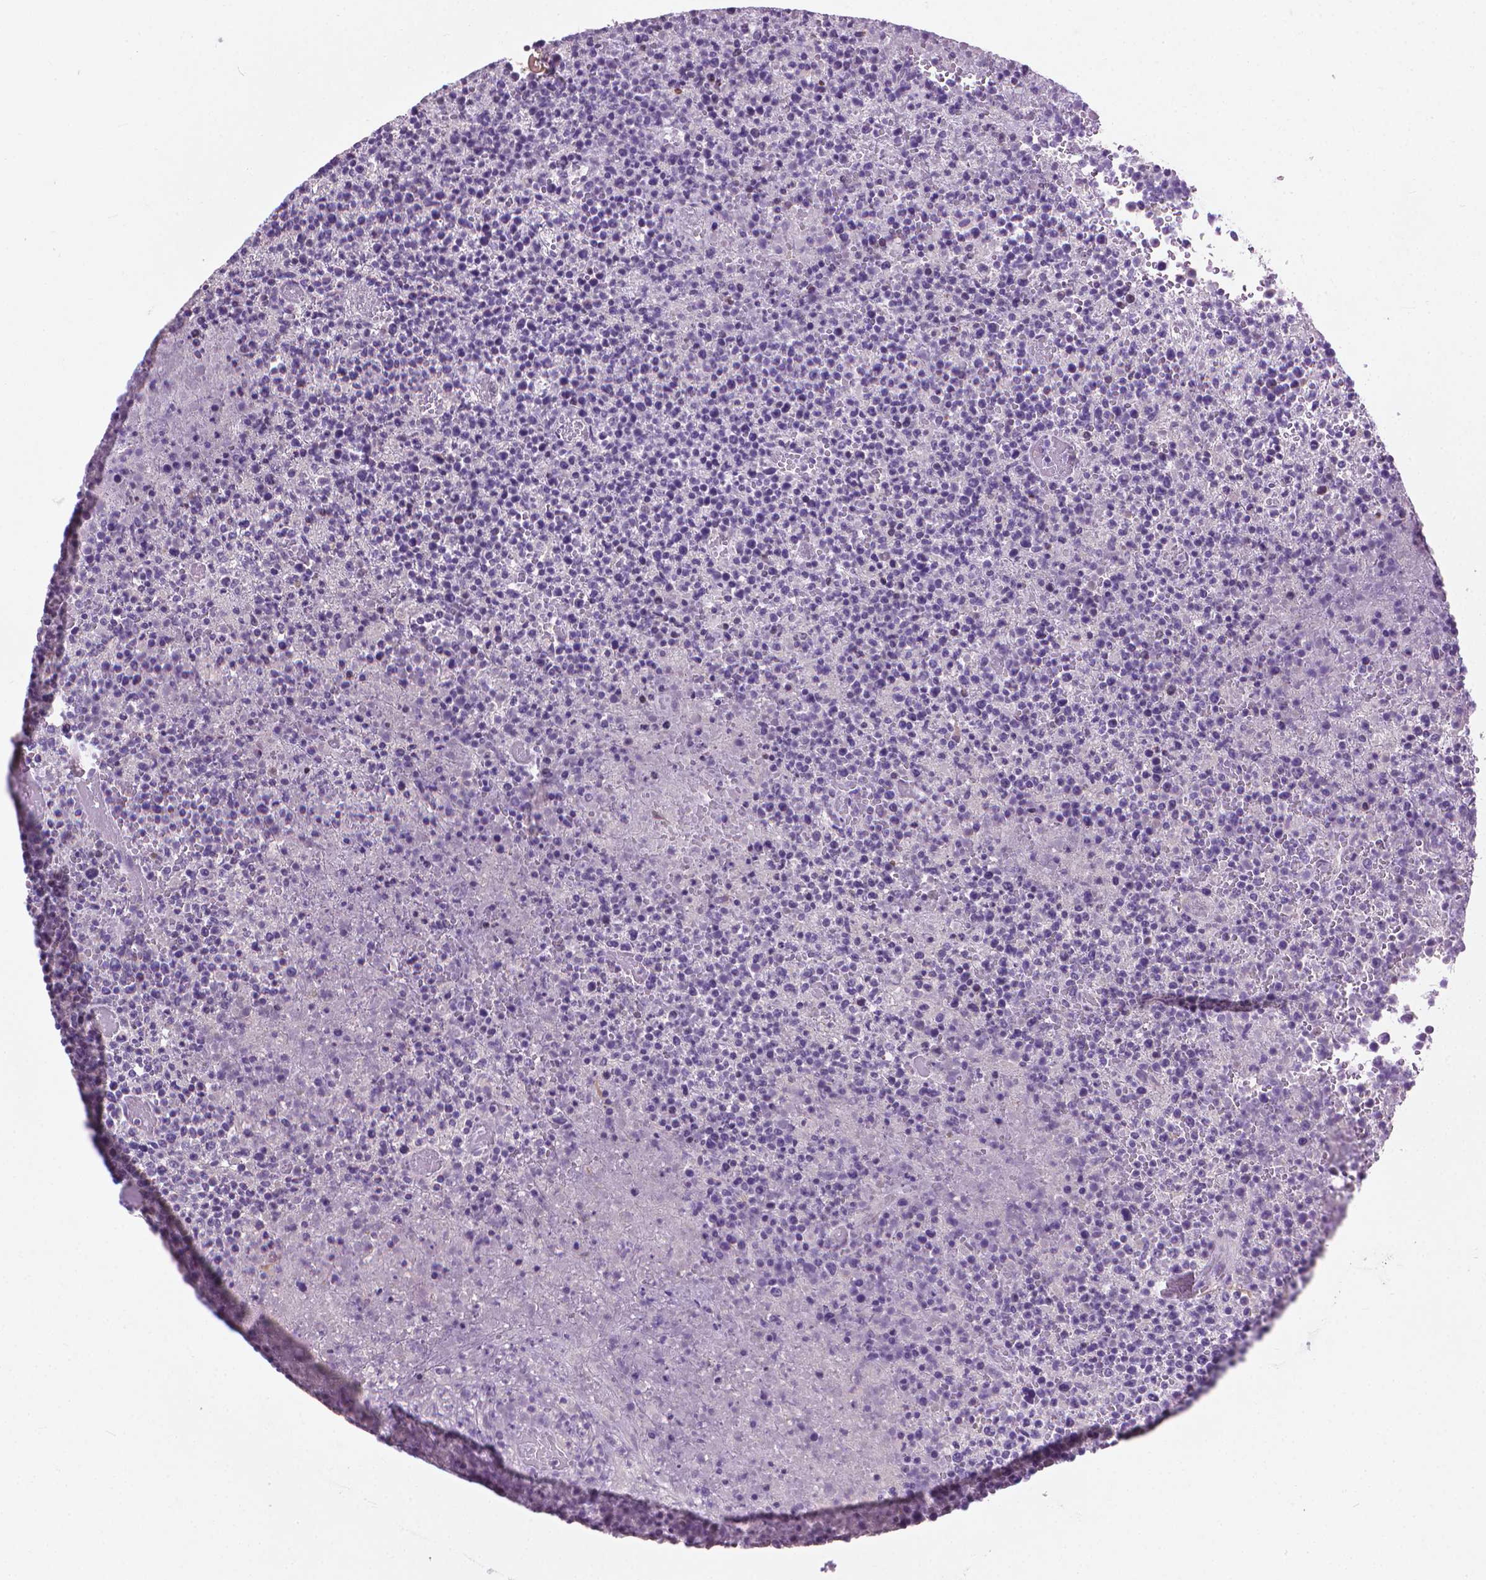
{"staining": {"intensity": "negative", "quantity": "none", "location": "none"}, "tissue": "lymphoma", "cell_type": "Tumor cells", "image_type": "cancer", "snomed": [{"axis": "morphology", "description": "Malignant lymphoma, non-Hodgkin's type, High grade"}, {"axis": "topography", "description": "Lymph node"}], "caption": "Tumor cells show no significant positivity in high-grade malignant lymphoma, non-Hodgkin's type. (Stains: DAB (3,3'-diaminobenzidine) IHC with hematoxylin counter stain, Microscopy: brightfield microscopy at high magnification).", "gene": "KRT73", "patient": {"sex": "male", "age": 13}}